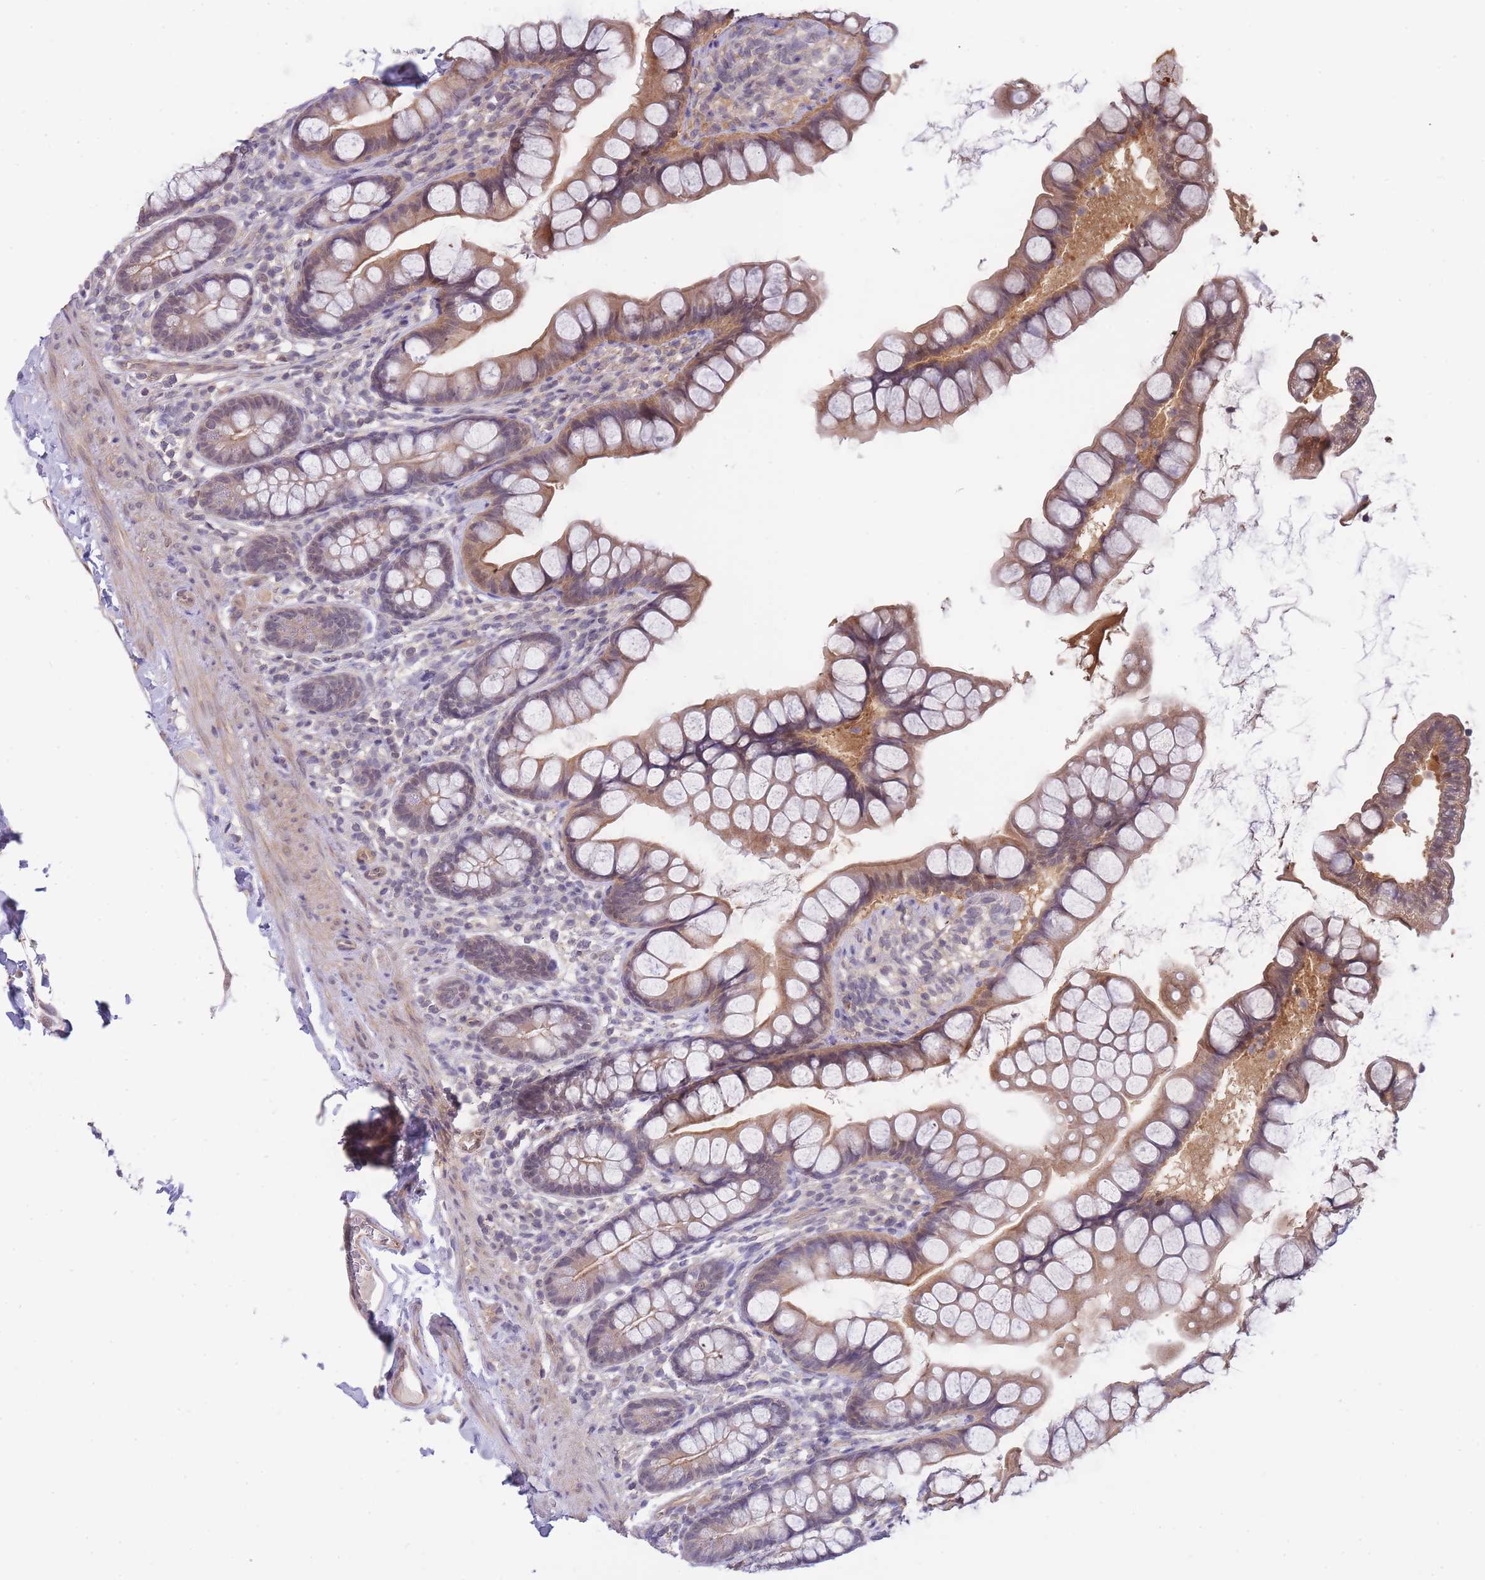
{"staining": {"intensity": "moderate", "quantity": "25%-75%", "location": "cytoplasmic/membranous"}, "tissue": "small intestine", "cell_type": "Glandular cells", "image_type": "normal", "snomed": [{"axis": "morphology", "description": "Normal tissue, NOS"}, {"axis": "topography", "description": "Small intestine"}], "caption": "Moderate cytoplasmic/membranous expression is identified in approximately 25%-75% of glandular cells in benign small intestine.", "gene": "SMC6", "patient": {"sex": "male", "age": 70}}